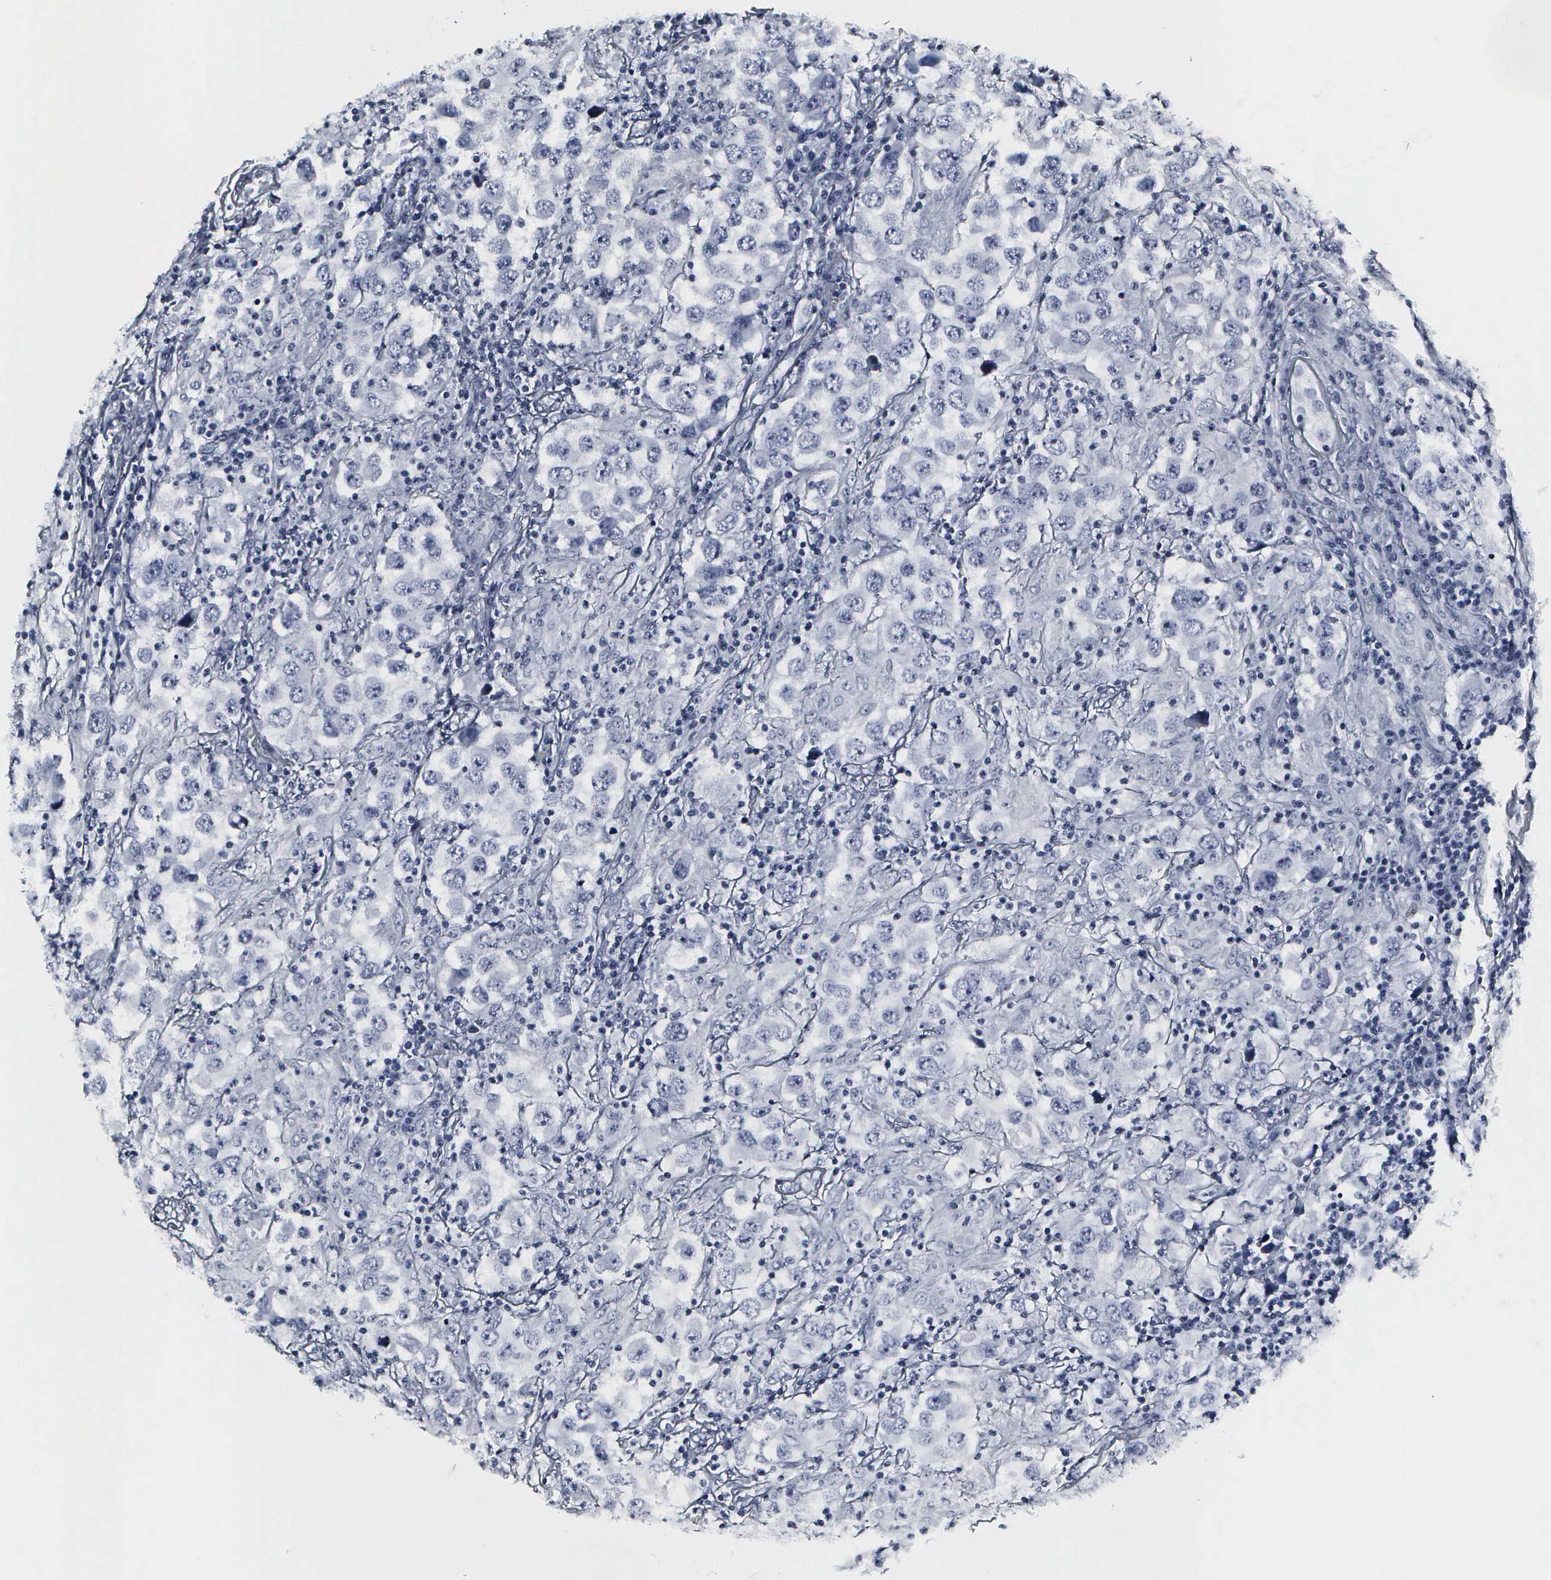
{"staining": {"intensity": "negative", "quantity": "none", "location": "none"}, "tissue": "testis cancer", "cell_type": "Tumor cells", "image_type": "cancer", "snomed": [{"axis": "morphology", "description": "Carcinoma, Embryonal, NOS"}, {"axis": "topography", "description": "Testis"}], "caption": "Immunohistochemical staining of human testis cancer (embryonal carcinoma) shows no significant staining in tumor cells. Brightfield microscopy of immunohistochemistry (IHC) stained with DAB (3,3'-diaminobenzidine) (brown) and hematoxylin (blue), captured at high magnification.", "gene": "DGCR2", "patient": {"sex": "male", "age": 21}}